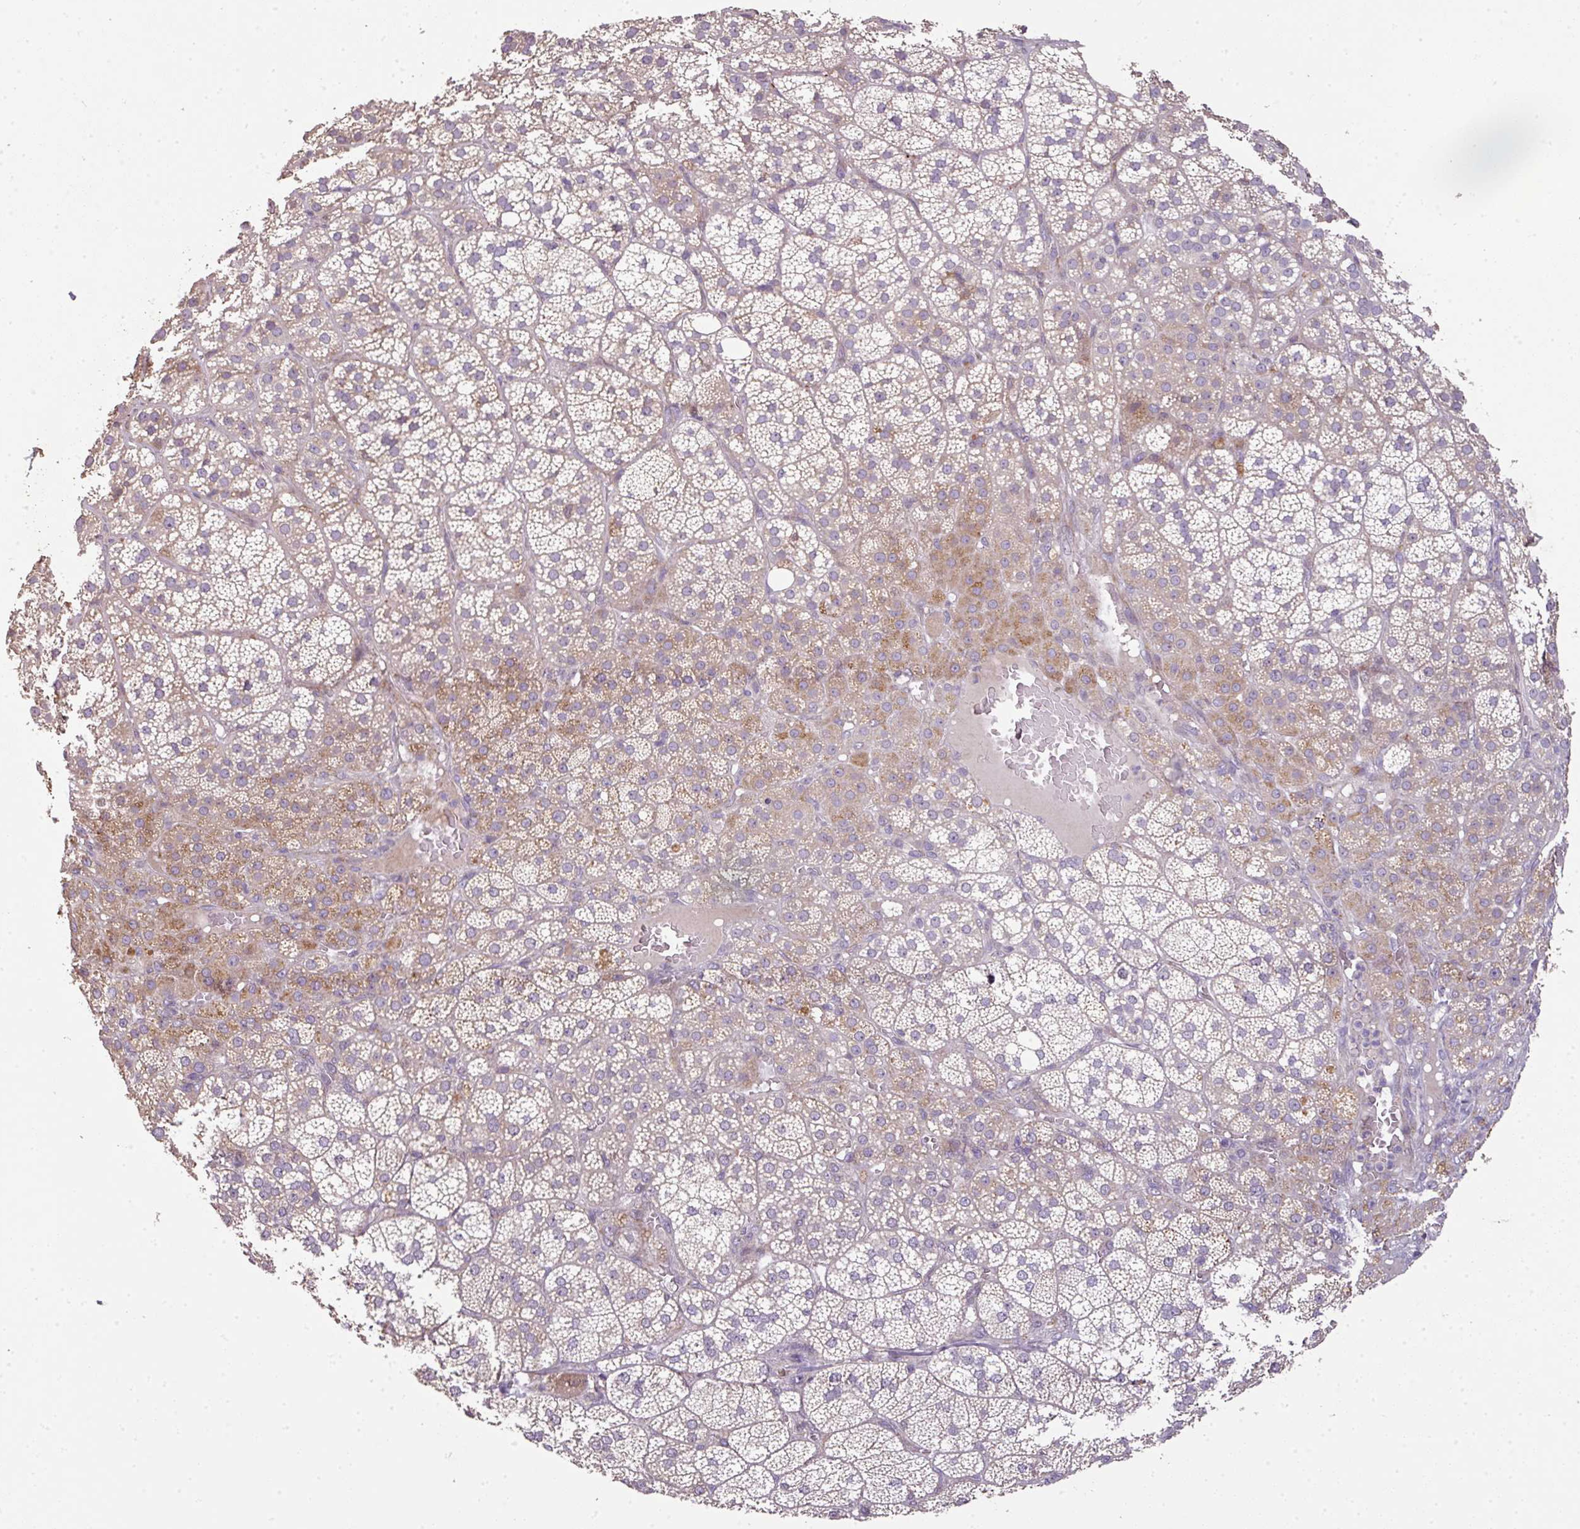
{"staining": {"intensity": "moderate", "quantity": "25%-75%", "location": "cytoplasmic/membranous"}, "tissue": "adrenal gland", "cell_type": "Glandular cells", "image_type": "normal", "snomed": [{"axis": "morphology", "description": "Normal tissue, NOS"}, {"axis": "topography", "description": "Adrenal gland"}], "caption": "A micrograph showing moderate cytoplasmic/membranous positivity in about 25%-75% of glandular cells in benign adrenal gland, as visualized by brown immunohistochemical staining.", "gene": "SPCS3", "patient": {"sex": "female", "age": 60}}